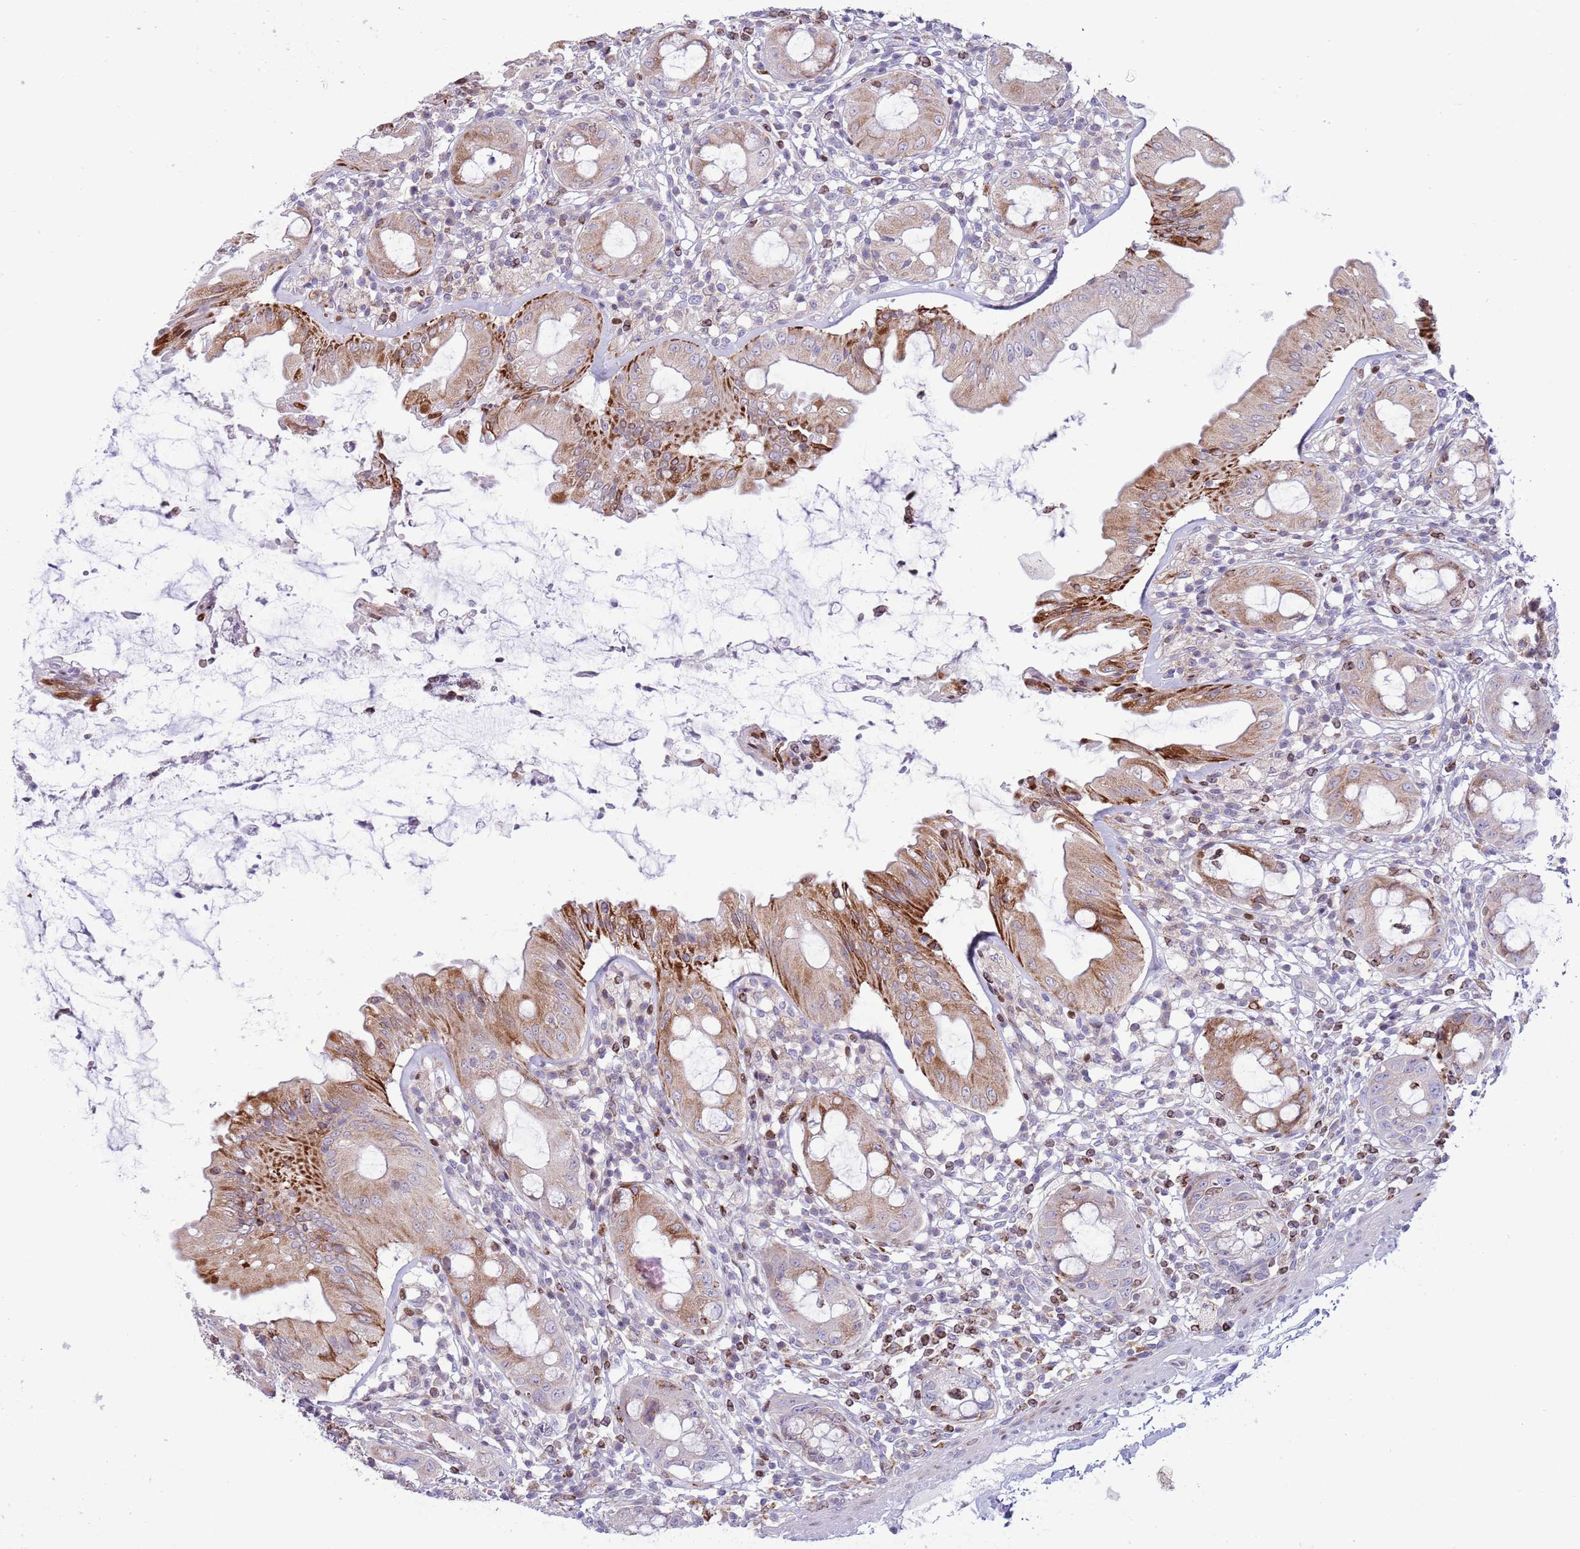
{"staining": {"intensity": "strong", "quantity": "25%-75%", "location": "cytoplasmic/membranous"}, "tissue": "rectum", "cell_type": "Glandular cells", "image_type": "normal", "snomed": [{"axis": "morphology", "description": "Normal tissue, NOS"}, {"axis": "topography", "description": "Rectum"}], "caption": "DAB immunohistochemical staining of normal human rectum demonstrates strong cytoplasmic/membranous protein positivity in about 25%-75% of glandular cells.", "gene": "ANO8", "patient": {"sex": "female", "age": 57}}